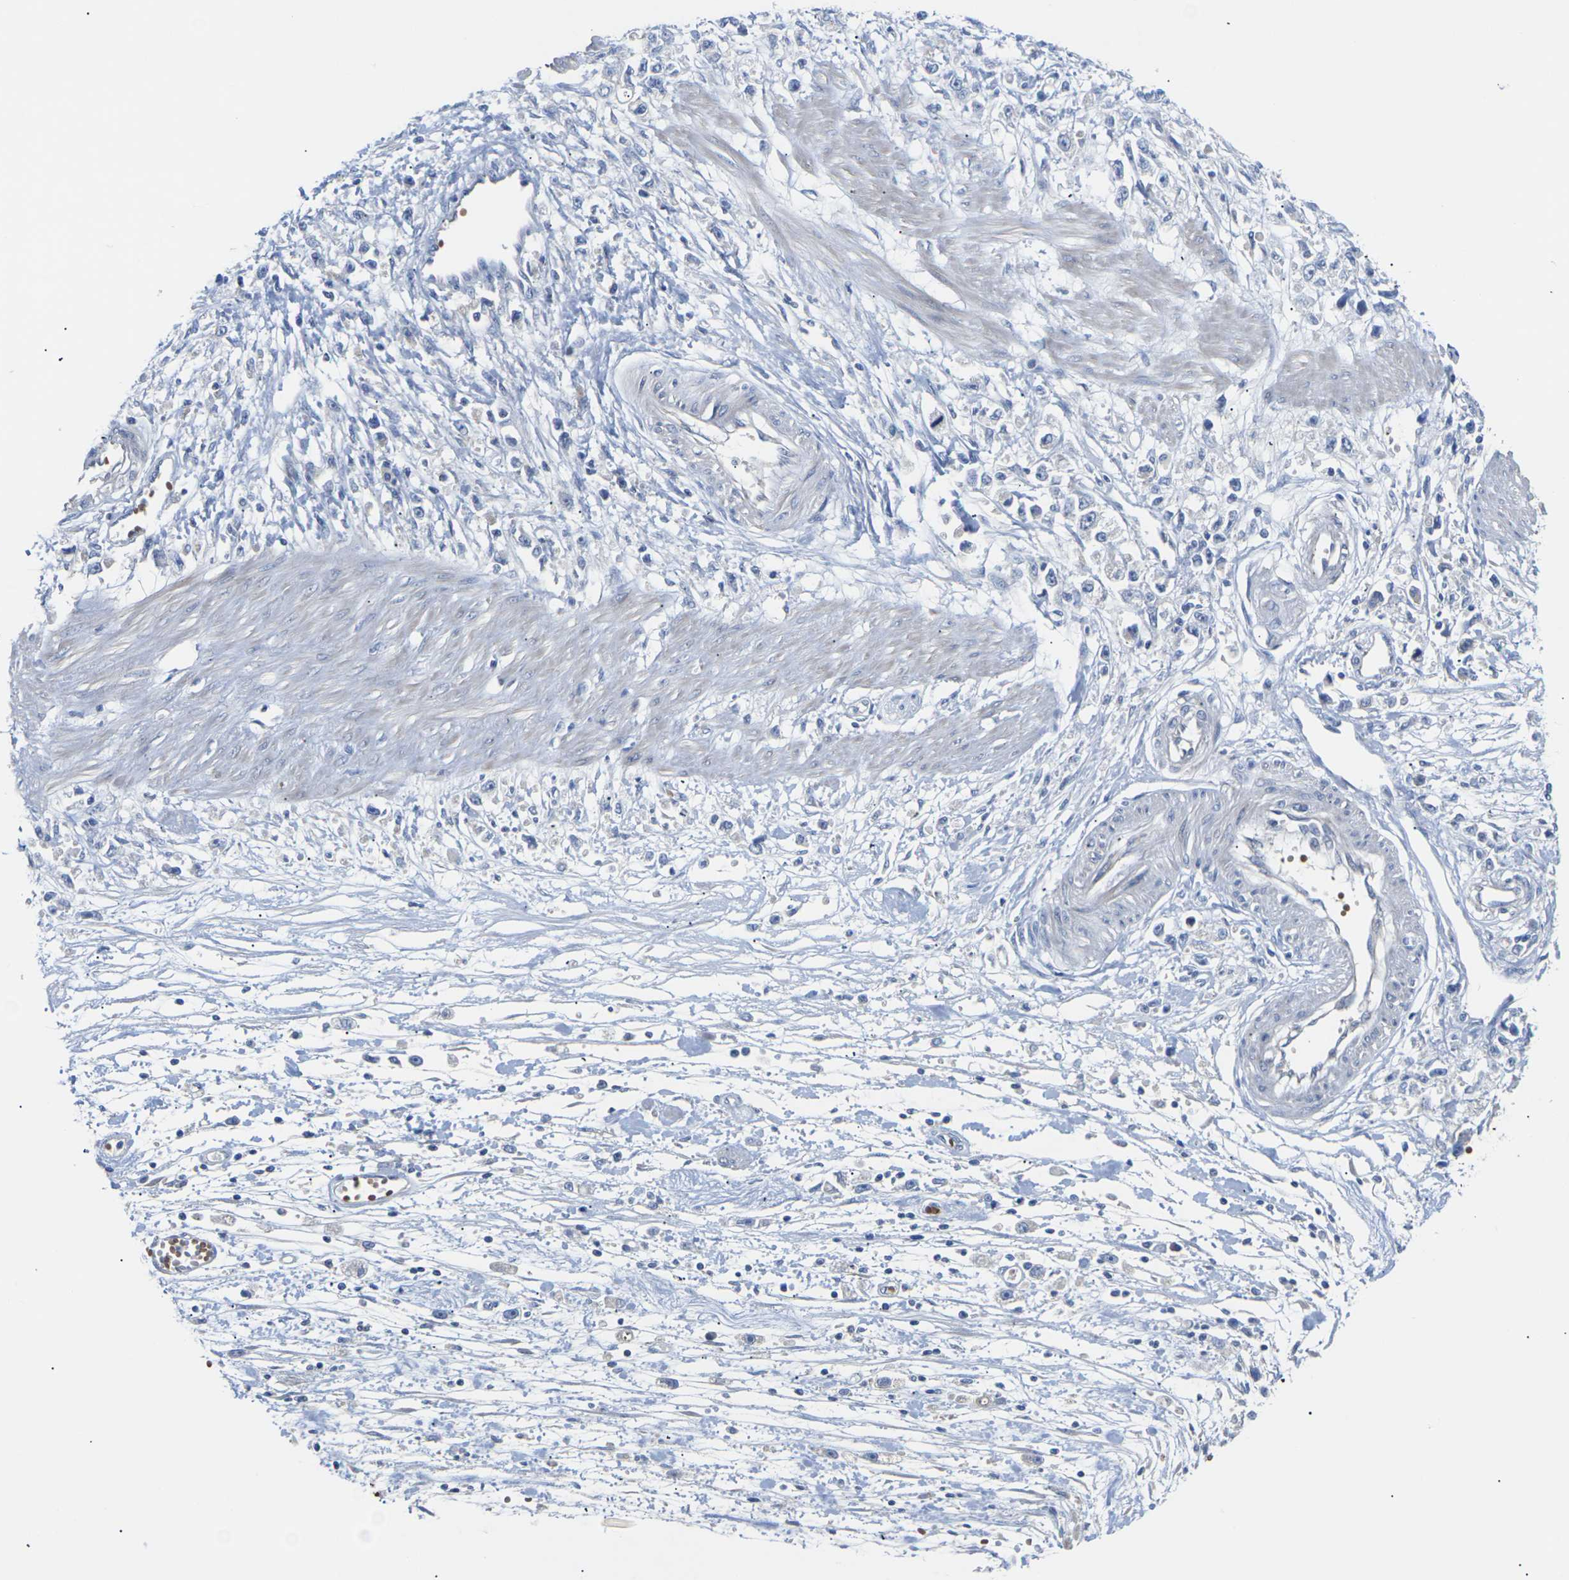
{"staining": {"intensity": "negative", "quantity": "none", "location": "none"}, "tissue": "stomach cancer", "cell_type": "Tumor cells", "image_type": "cancer", "snomed": [{"axis": "morphology", "description": "Adenocarcinoma, NOS"}, {"axis": "topography", "description": "Stomach"}], "caption": "Stomach cancer (adenocarcinoma) stained for a protein using IHC exhibits no expression tumor cells.", "gene": "TMCO4", "patient": {"sex": "female", "age": 59}}